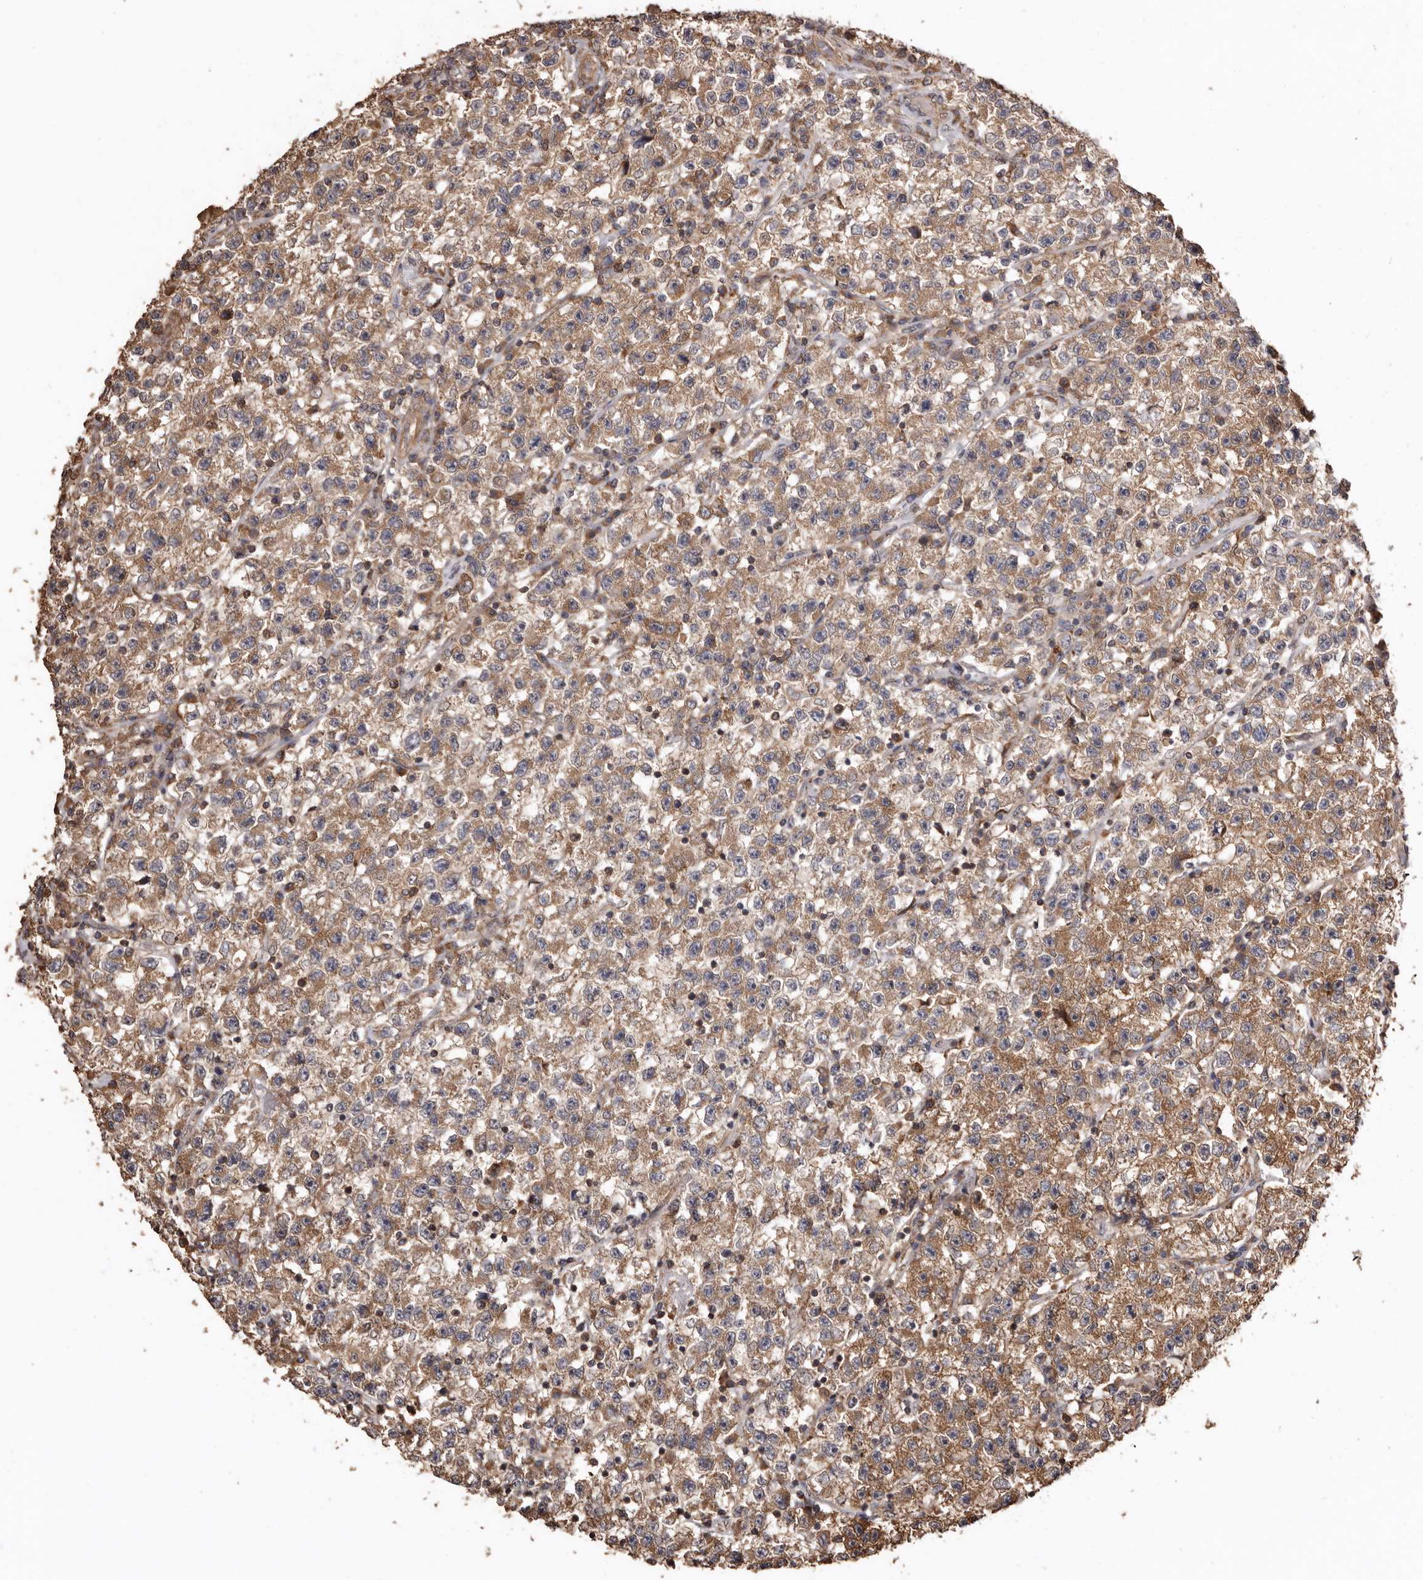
{"staining": {"intensity": "moderate", "quantity": ">75%", "location": "cytoplasmic/membranous"}, "tissue": "testis cancer", "cell_type": "Tumor cells", "image_type": "cancer", "snomed": [{"axis": "morphology", "description": "Seminoma, NOS"}, {"axis": "topography", "description": "Testis"}], "caption": "Moderate cytoplasmic/membranous protein expression is present in approximately >75% of tumor cells in testis seminoma.", "gene": "COQ8B", "patient": {"sex": "male", "age": 22}}